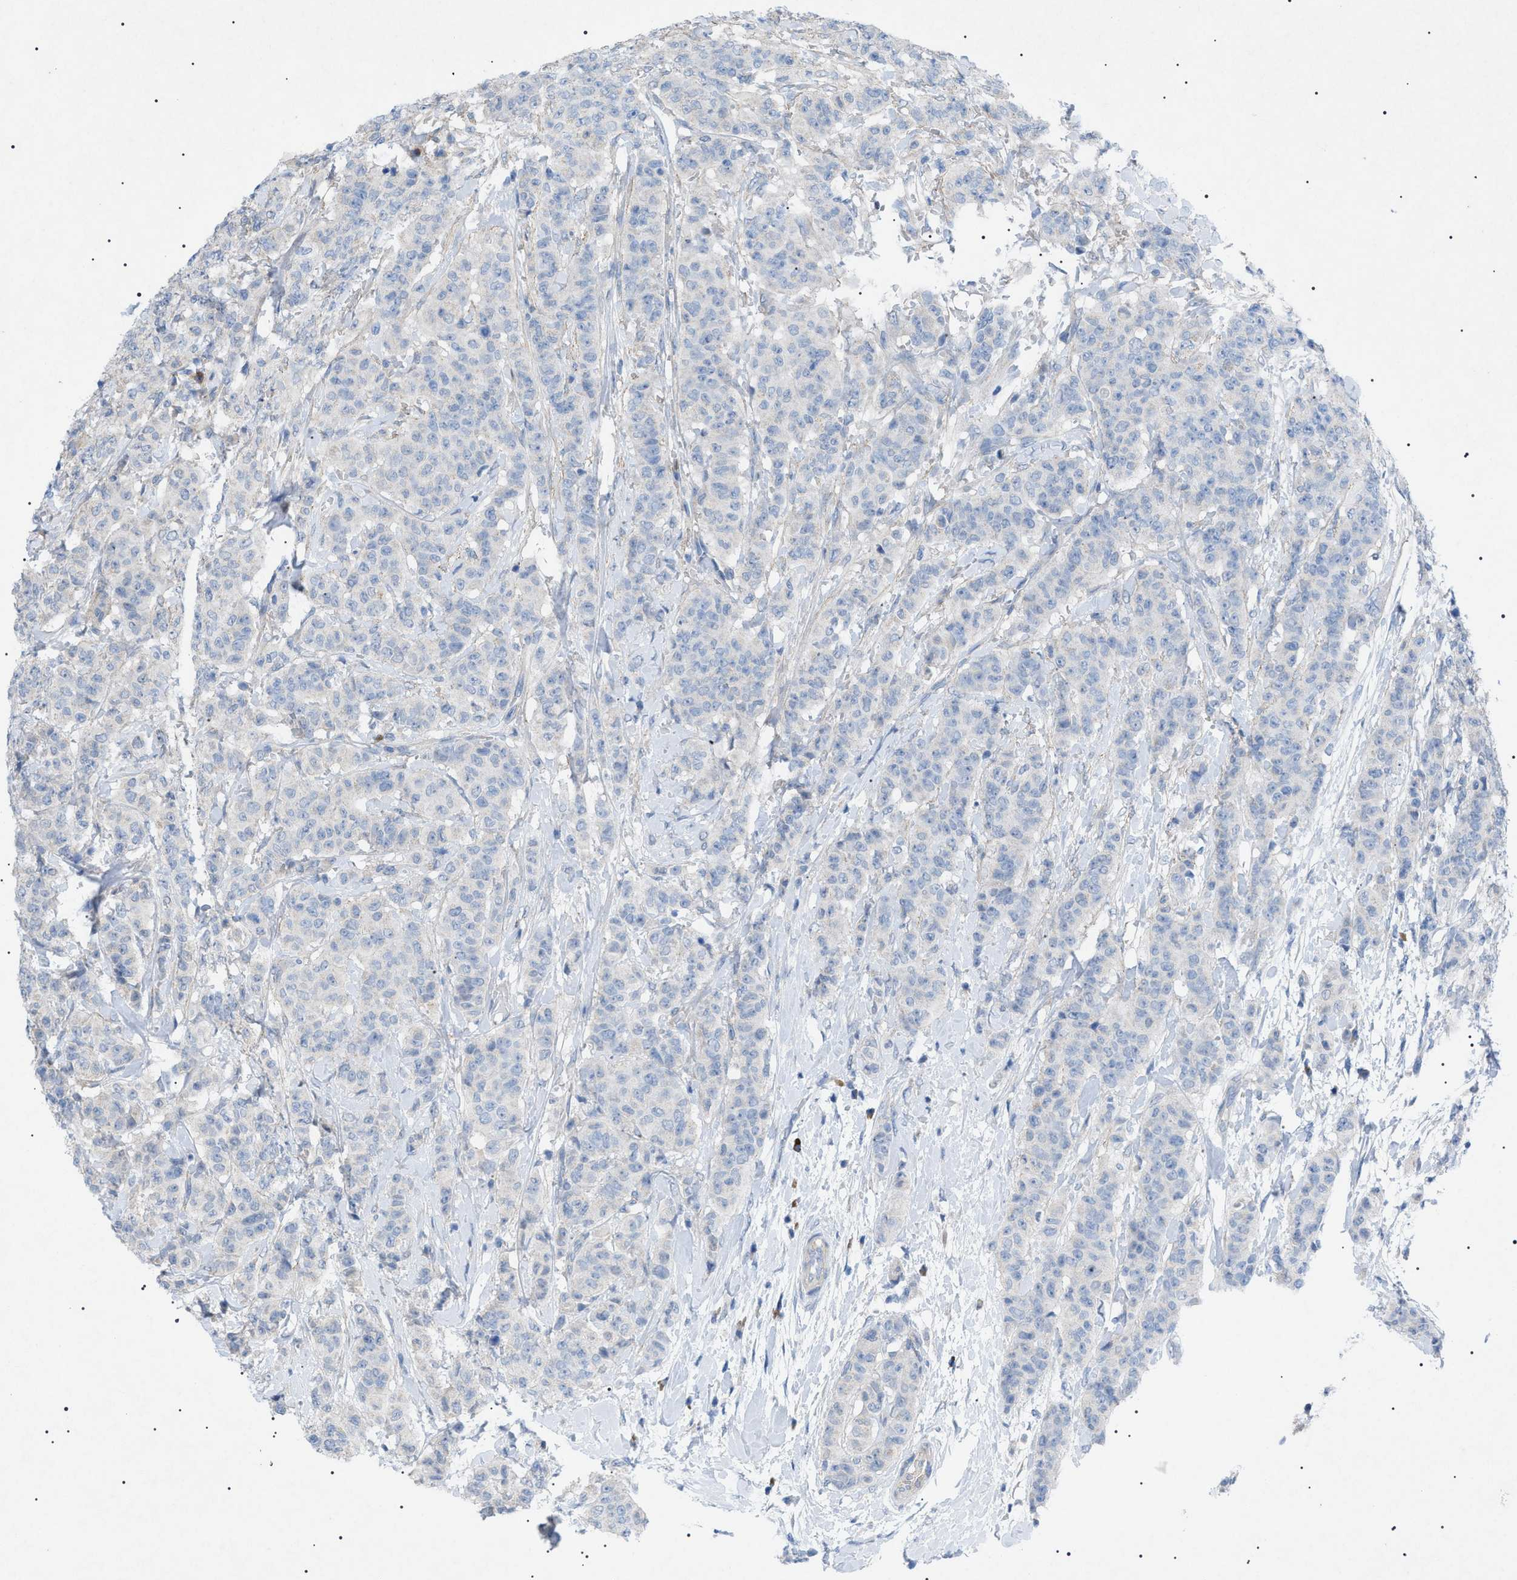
{"staining": {"intensity": "negative", "quantity": "none", "location": "none"}, "tissue": "breast cancer", "cell_type": "Tumor cells", "image_type": "cancer", "snomed": [{"axis": "morphology", "description": "Normal tissue, NOS"}, {"axis": "morphology", "description": "Duct carcinoma"}, {"axis": "topography", "description": "Breast"}], "caption": "The immunohistochemistry (IHC) micrograph has no significant staining in tumor cells of breast cancer tissue.", "gene": "ADAMTS1", "patient": {"sex": "female", "age": 40}}